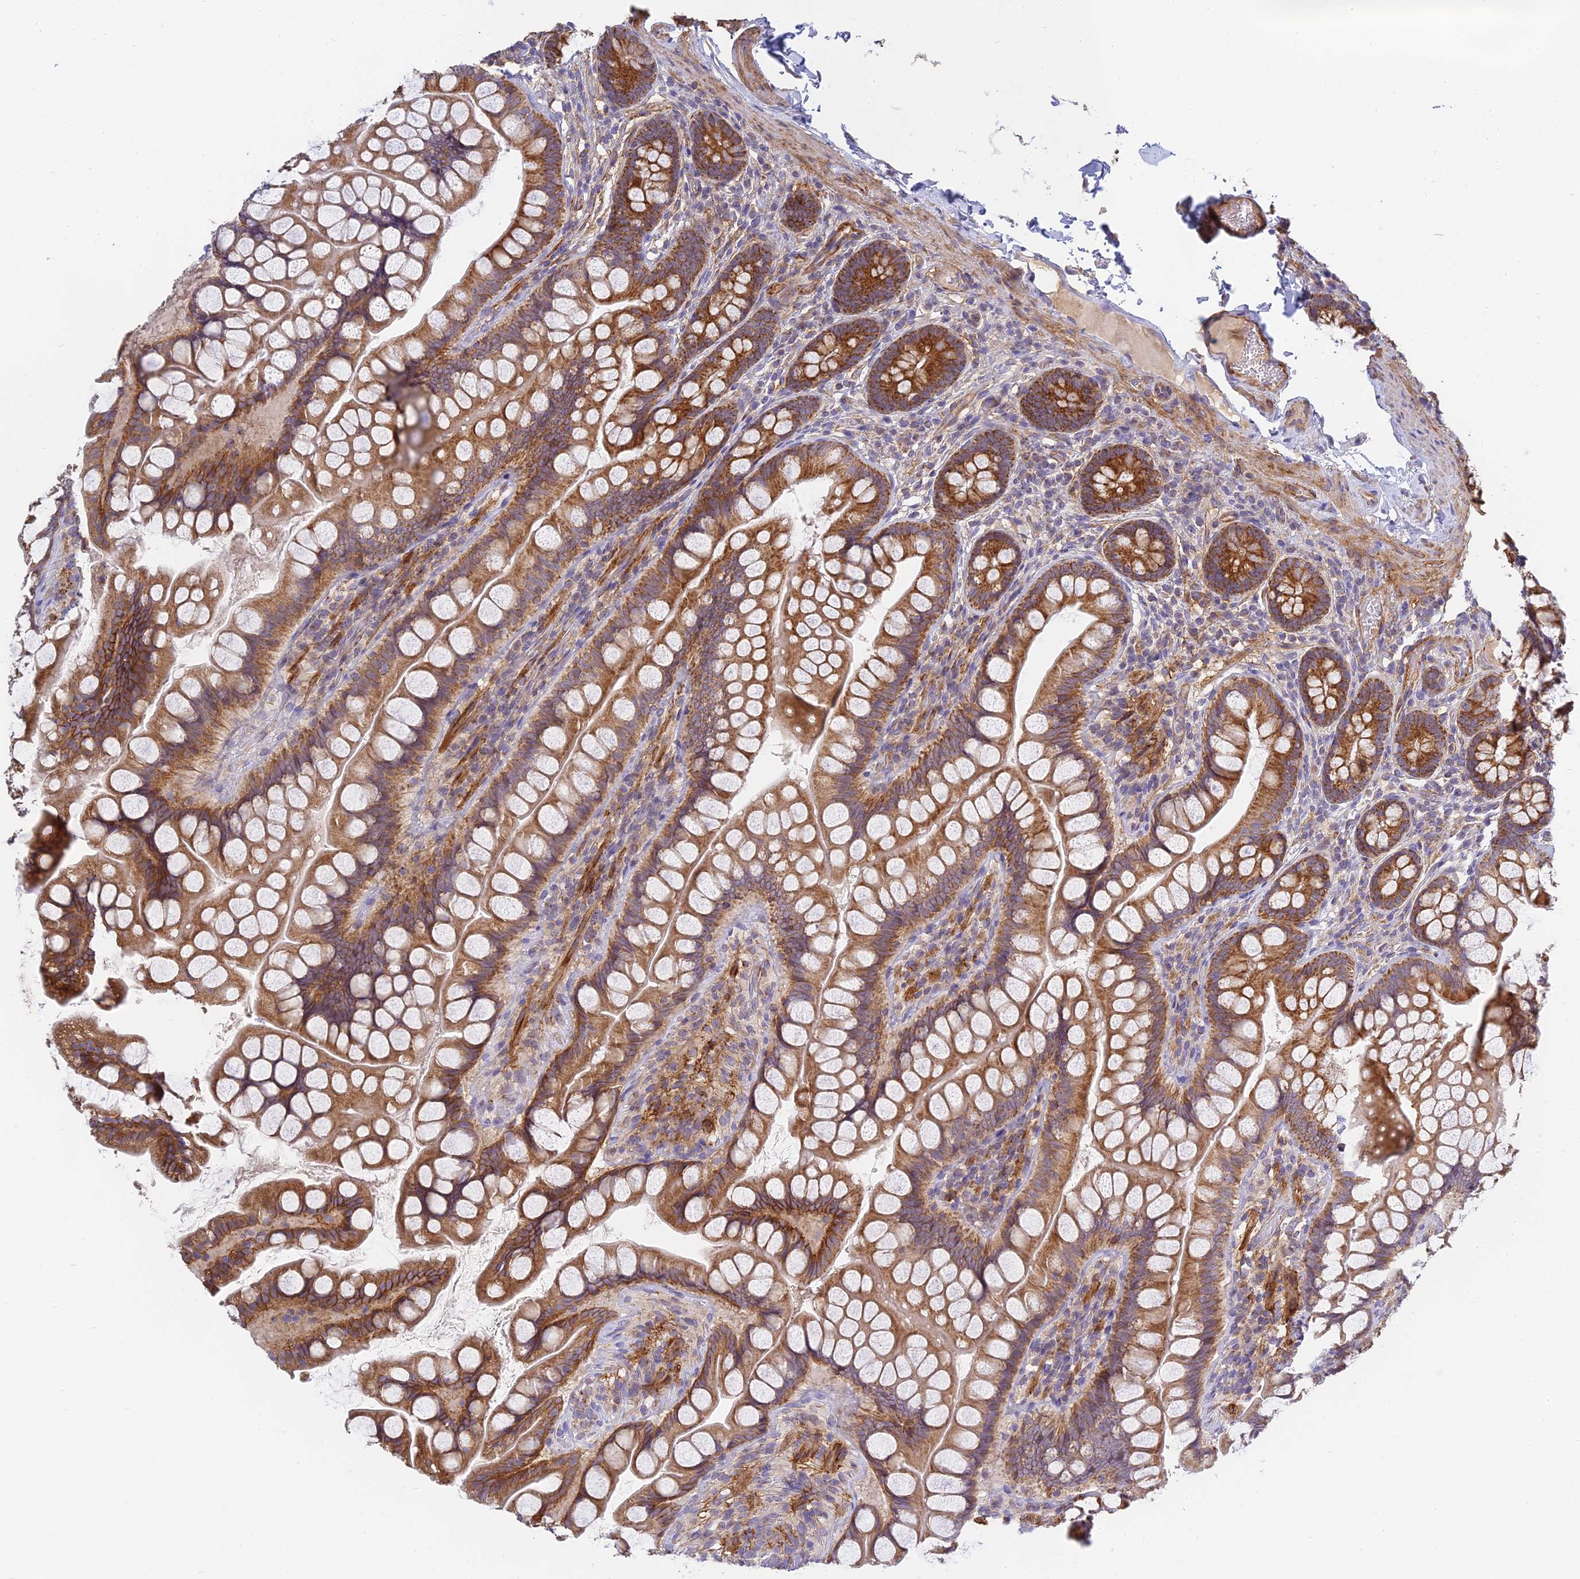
{"staining": {"intensity": "strong", "quantity": ">75%", "location": "cytoplasmic/membranous"}, "tissue": "small intestine", "cell_type": "Glandular cells", "image_type": "normal", "snomed": [{"axis": "morphology", "description": "Normal tissue, NOS"}, {"axis": "topography", "description": "Small intestine"}], "caption": "This photomicrograph displays benign small intestine stained with IHC to label a protein in brown. The cytoplasmic/membranous of glandular cells show strong positivity for the protein. Nuclei are counter-stained blue.", "gene": "MRPL15", "patient": {"sex": "male", "age": 70}}